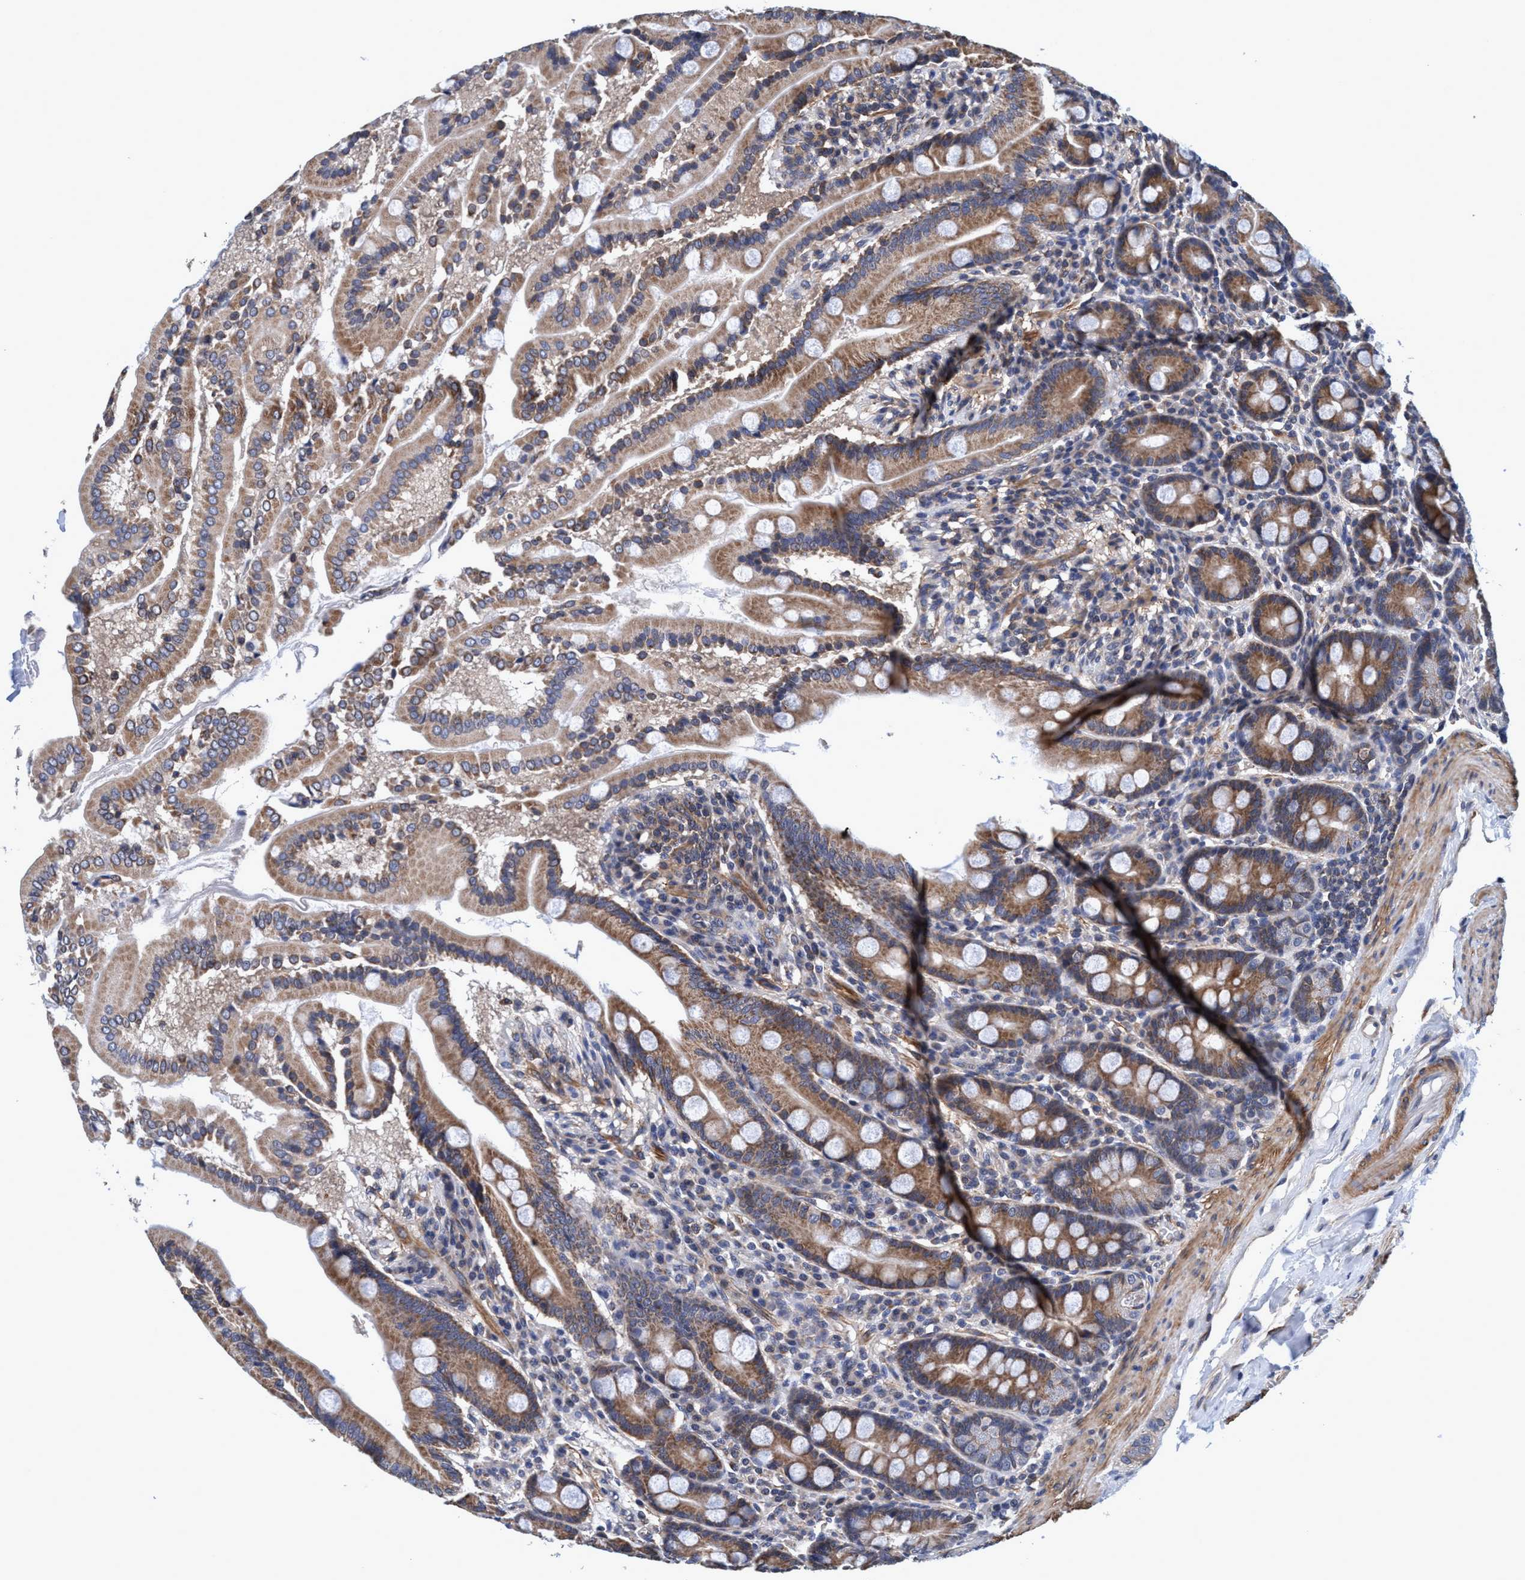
{"staining": {"intensity": "moderate", "quantity": ">75%", "location": "cytoplasmic/membranous"}, "tissue": "duodenum", "cell_type": "Glandular cells", "image_type": "normal", "snomed": [{"axis": "morphology", "description": "Normal tissue, NOS"}, {"axis": "topography", "description": "Duodenum"}], "caption": "Normal duodenum reveals moderate cytoplasmic/membranous positivity in about >75% of glandular cells, visualized by immunohistochemistry. Ihc stains the protein in brown and the nuclei are stained blue.", "gene": "CALCOCO2", "patient": {"sex": "male", "age": 50}}